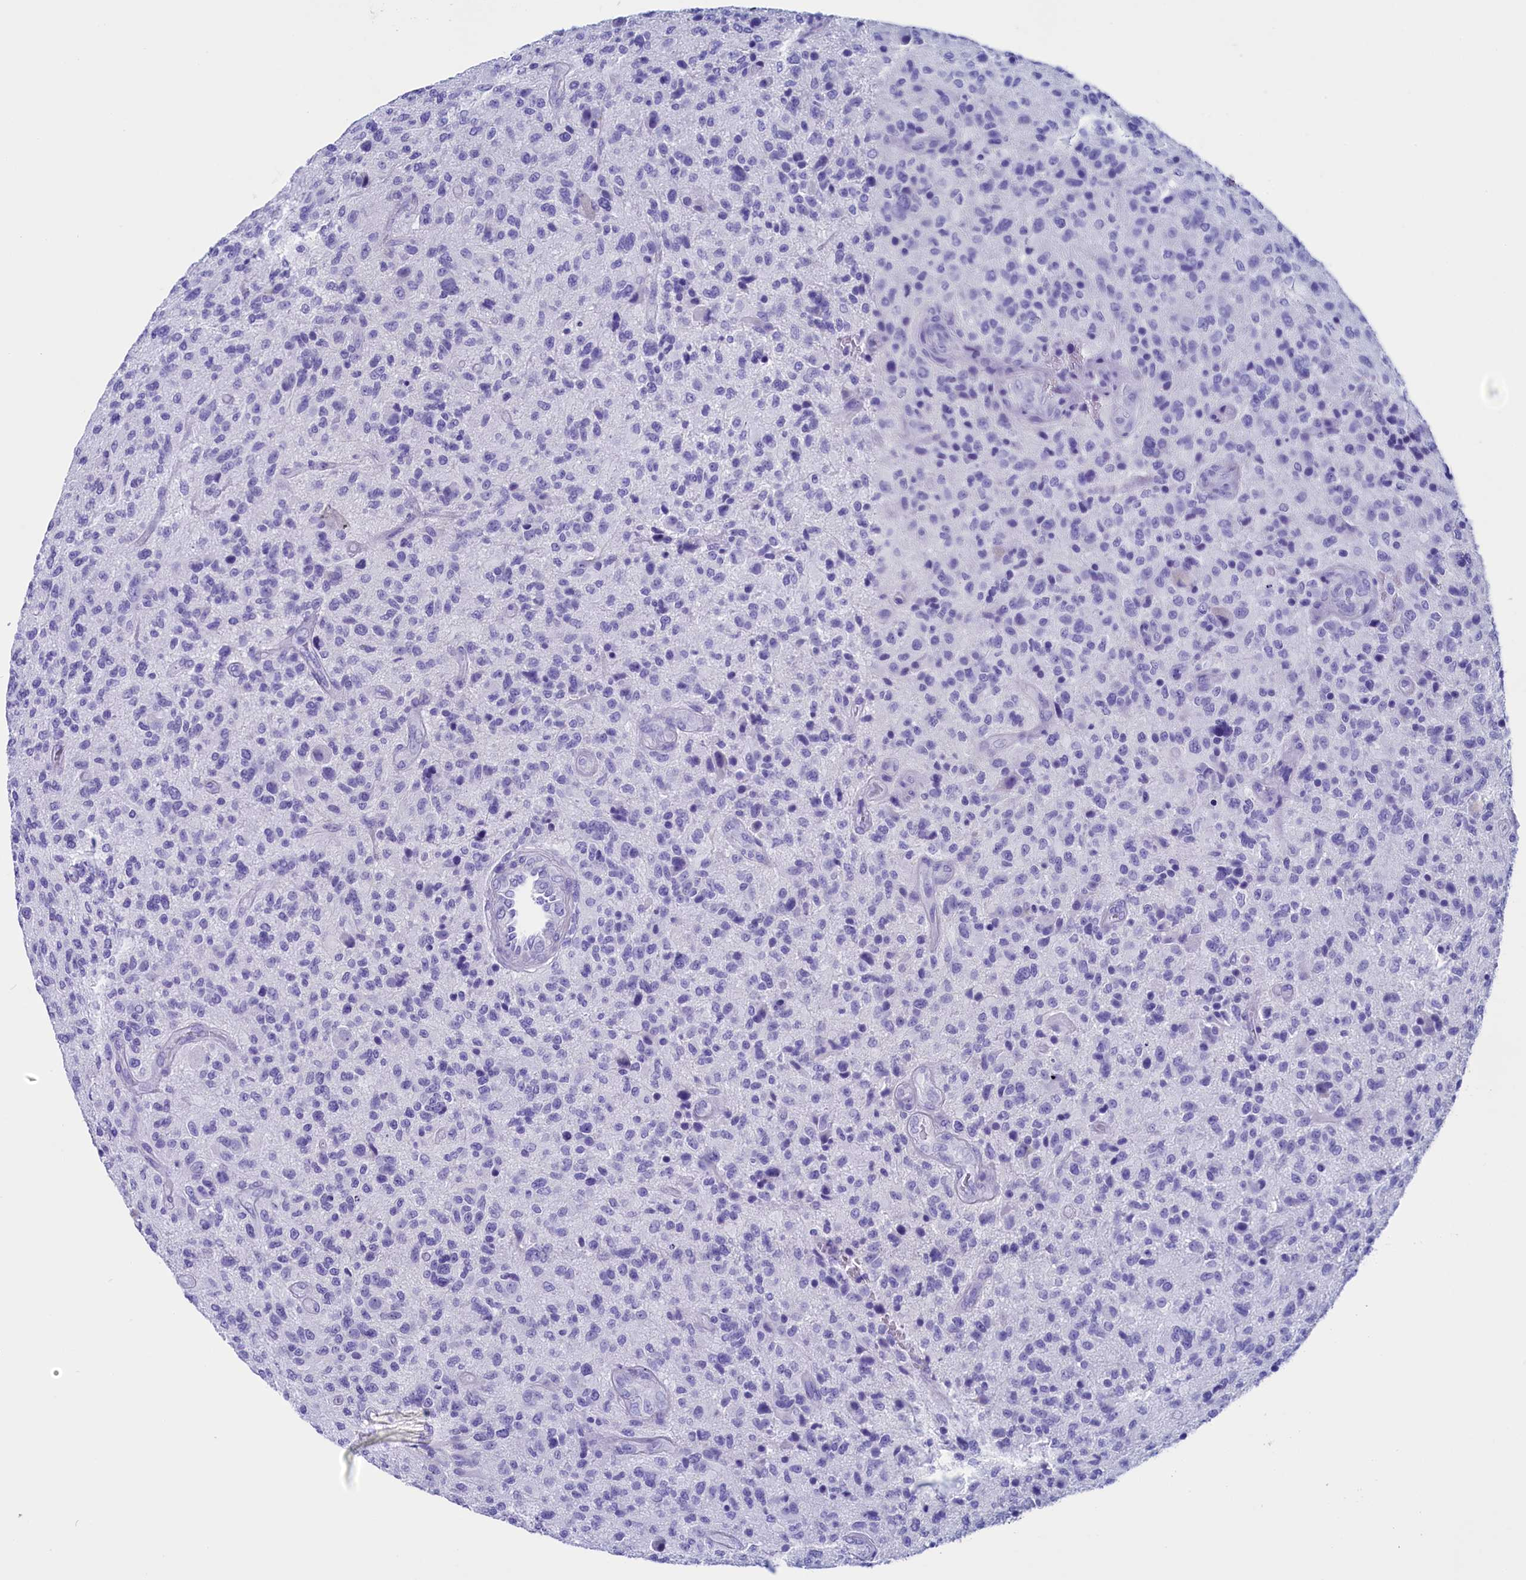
{"staining": {"intensity": "negative", "quantity": "none", "location": "none"}, "tissue": "glioma", "cell_type": "Tumor cells", "image_type": "cancer", "snomed": [{"axis": "morphology", "description": "Glioma, malignant, High grade"}, {"axis": "topography", "description": "Brain"}], "caption": "The photomicrograph reveals no staining of tumor cells in malignant glioma (high-grade).", "gene": "ANKRD29", "patient": {"sex": "male", "age": 47}}